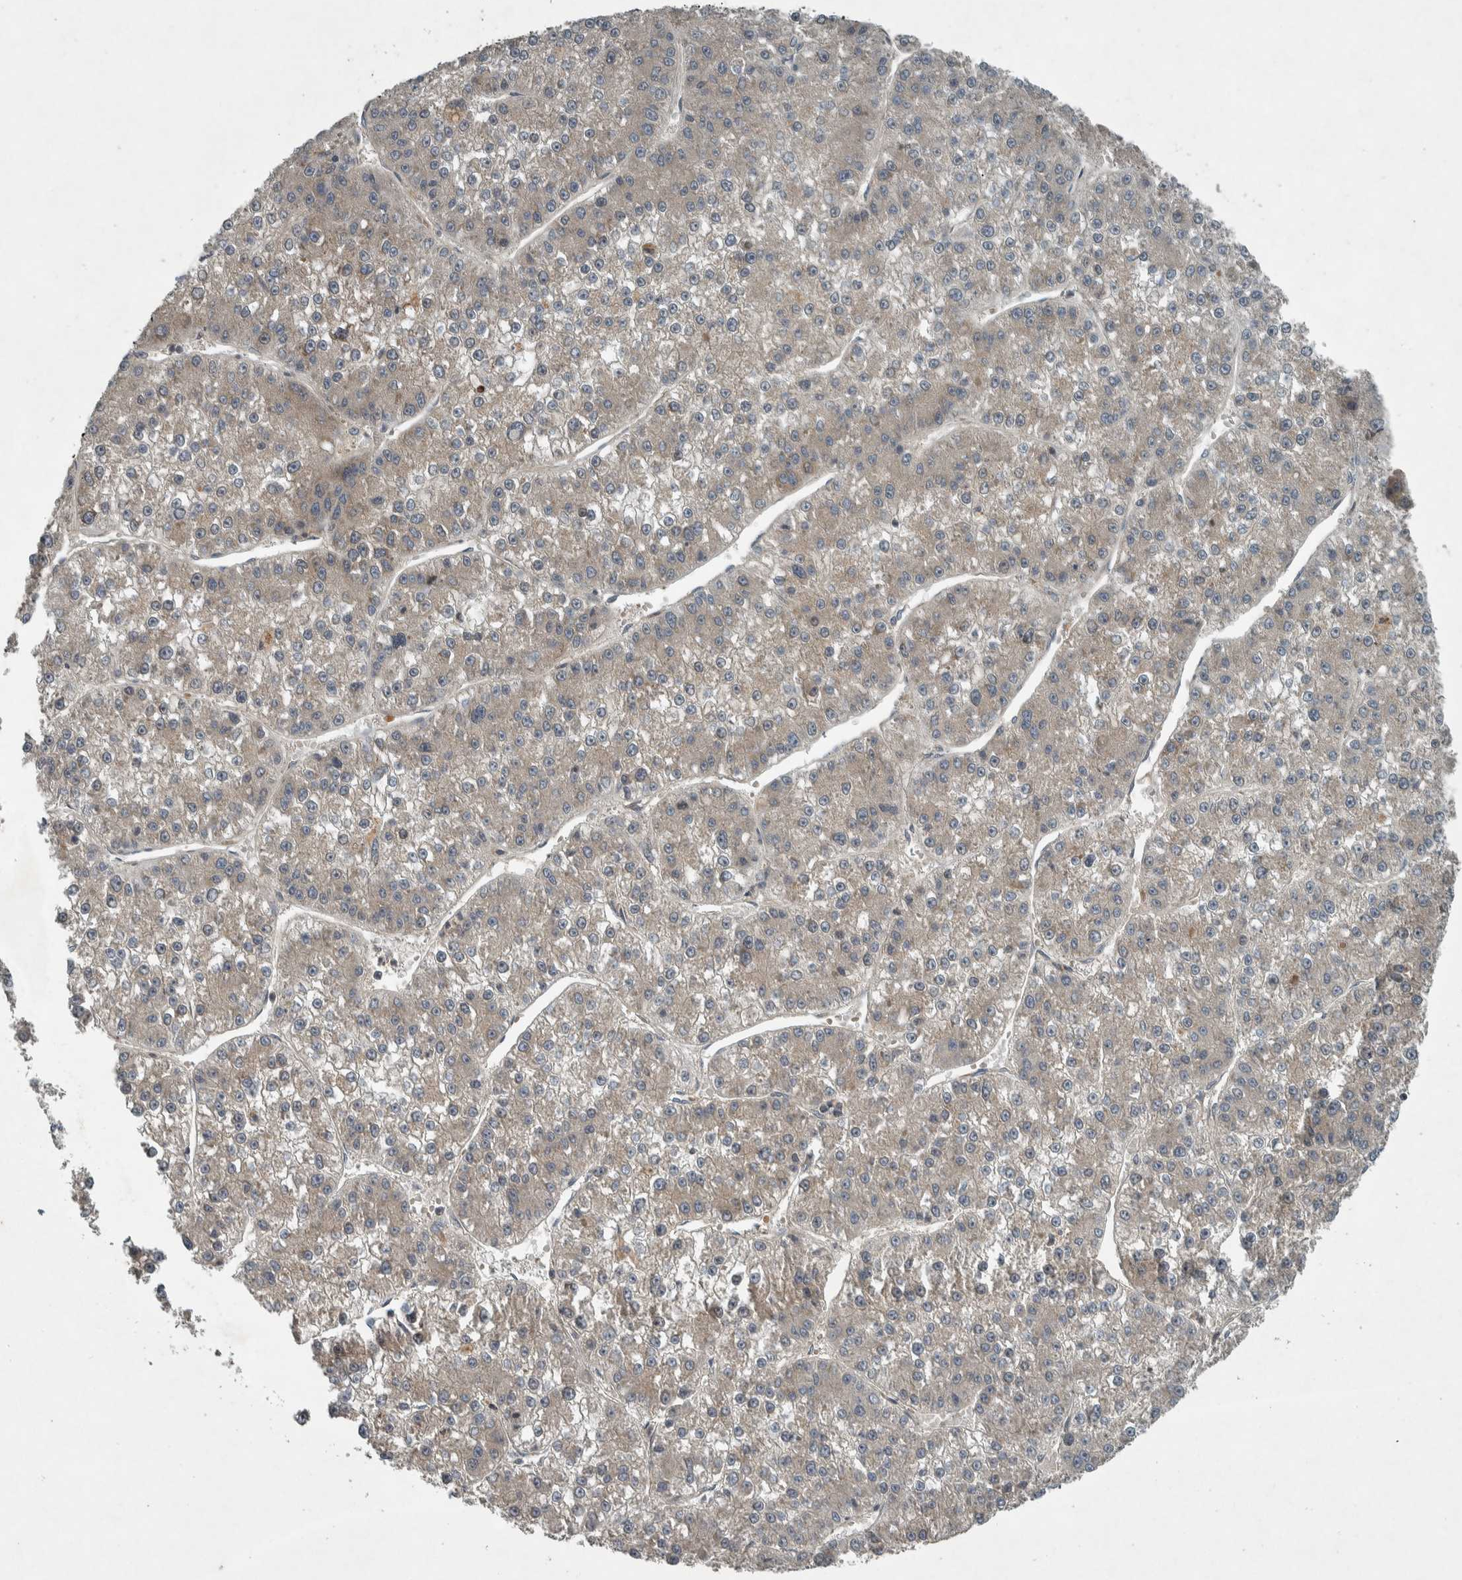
{"staining": {"intensity": "weak", "quantity": "25%-75%", "location": "cytoplasmic/membranous"}, "tissue": "liver cancer", "cell_type": "Tumor cells", "image_type": "cancer", "snomed": [{"axis": "morphology", "description": "Carcinoma, Hepatocellular, NOS"}, {"axis": "topography", "description": "Liver"}], "caption": "About 25%-75% of tumor cells in liver cancer (hepatocellular carcinoma) show weak cytoplasmic/membranous protein positivity as visualized by brown immunohistochemical staining.", "gene": "CLCN2", "patient": {"sex": "female", "age": 73}}